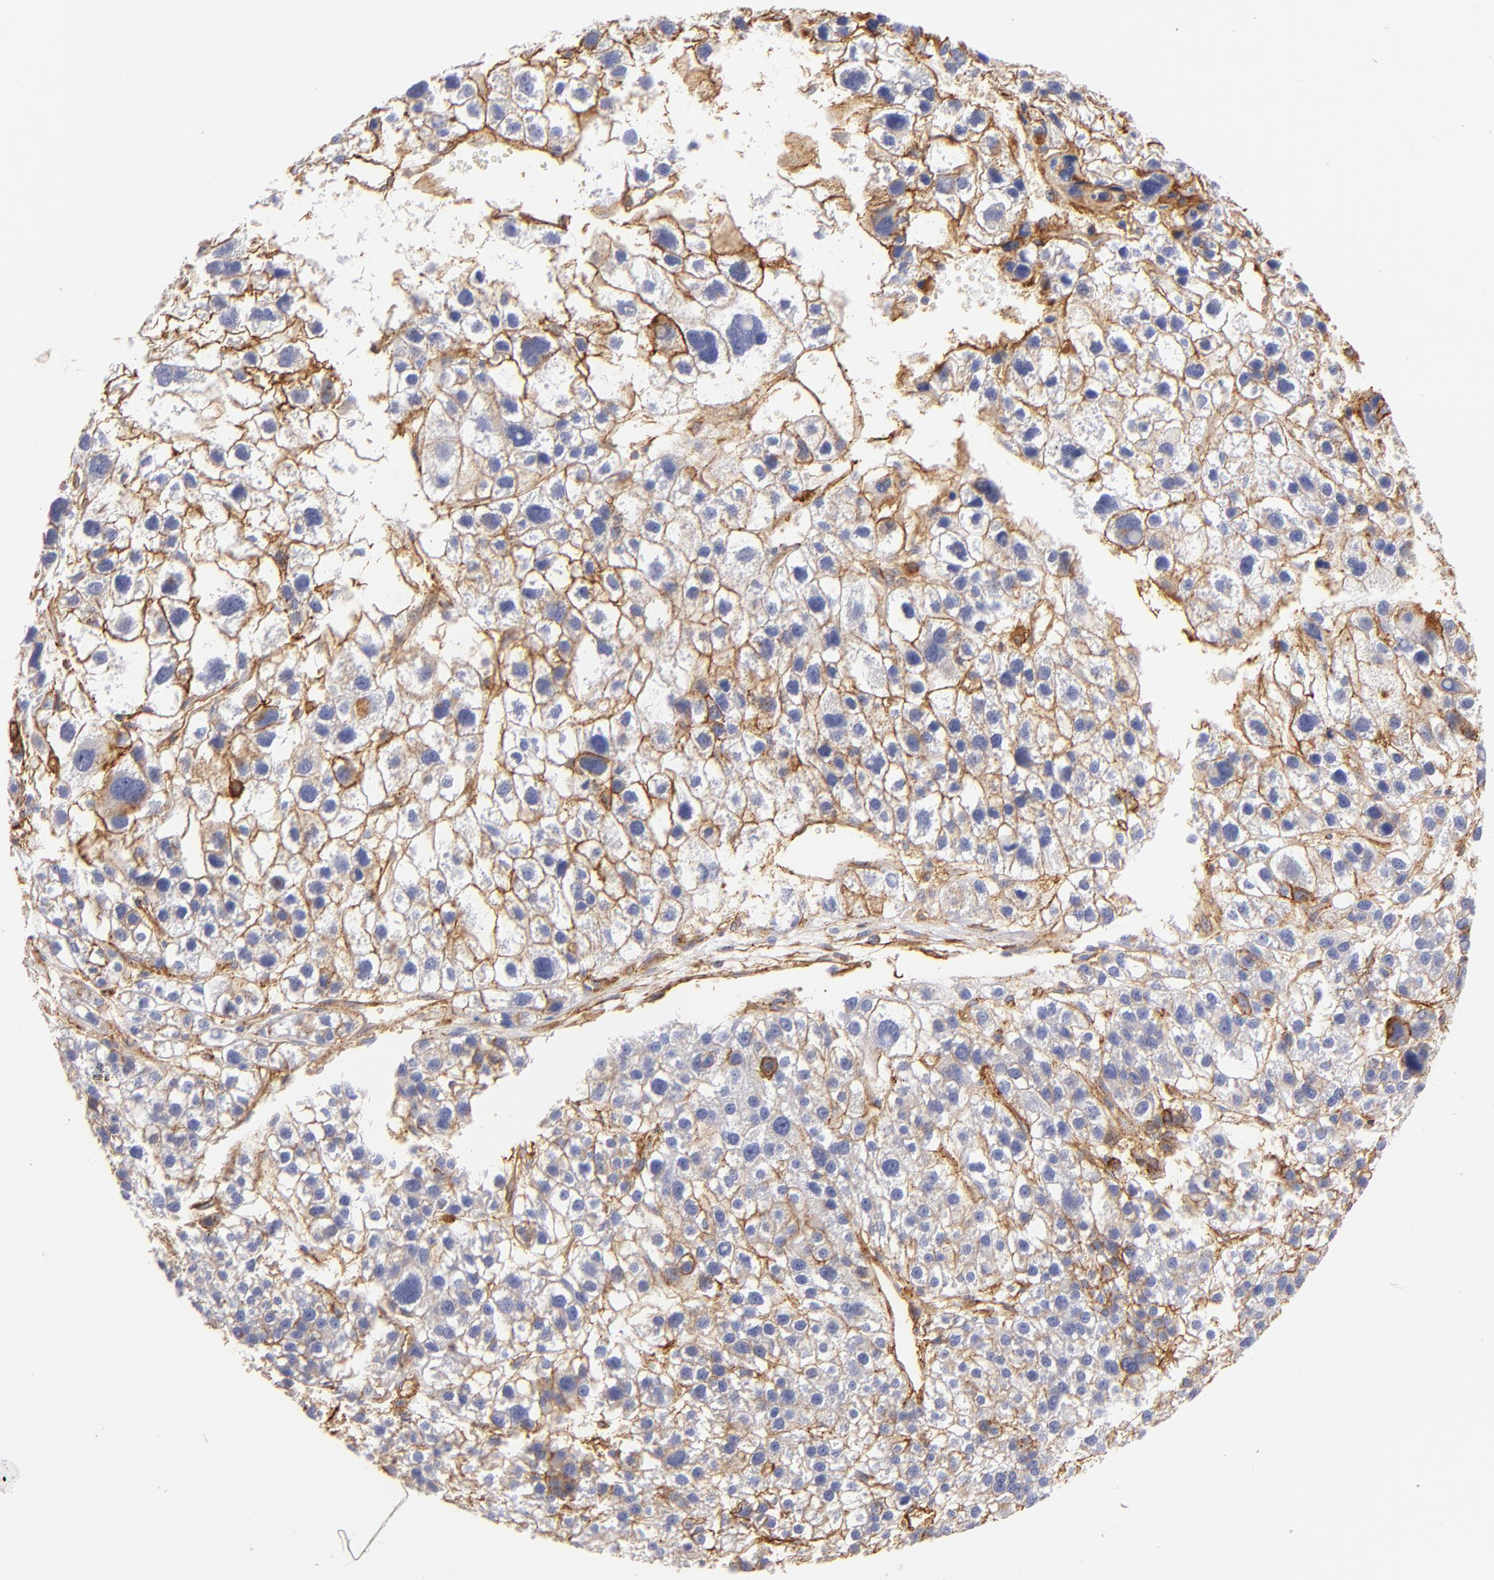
{"staining": {"intensity": "negative", "quantity": "none", "location": "none"}, "tissue": "liver cancer", "cell_type": "Tumor cells", "image_type": "cancer", "snomed": [{"axis": "morphology", "description": "Carcinoma, Hepatocellular, NOS"}, {"axis": "topography", "description": "Liver"}], "caption": "The histopathology image shows no significant staining in tumor cells of liver cancer (hepatocellular carcinoma). The staining is performed using DAB (3,3'-diaminobenzidine) brown chromogen with nuclei counter-stained in using hematoxylin.", "gene": "CD151", "patient": {"sex": "female", "age": 85}}